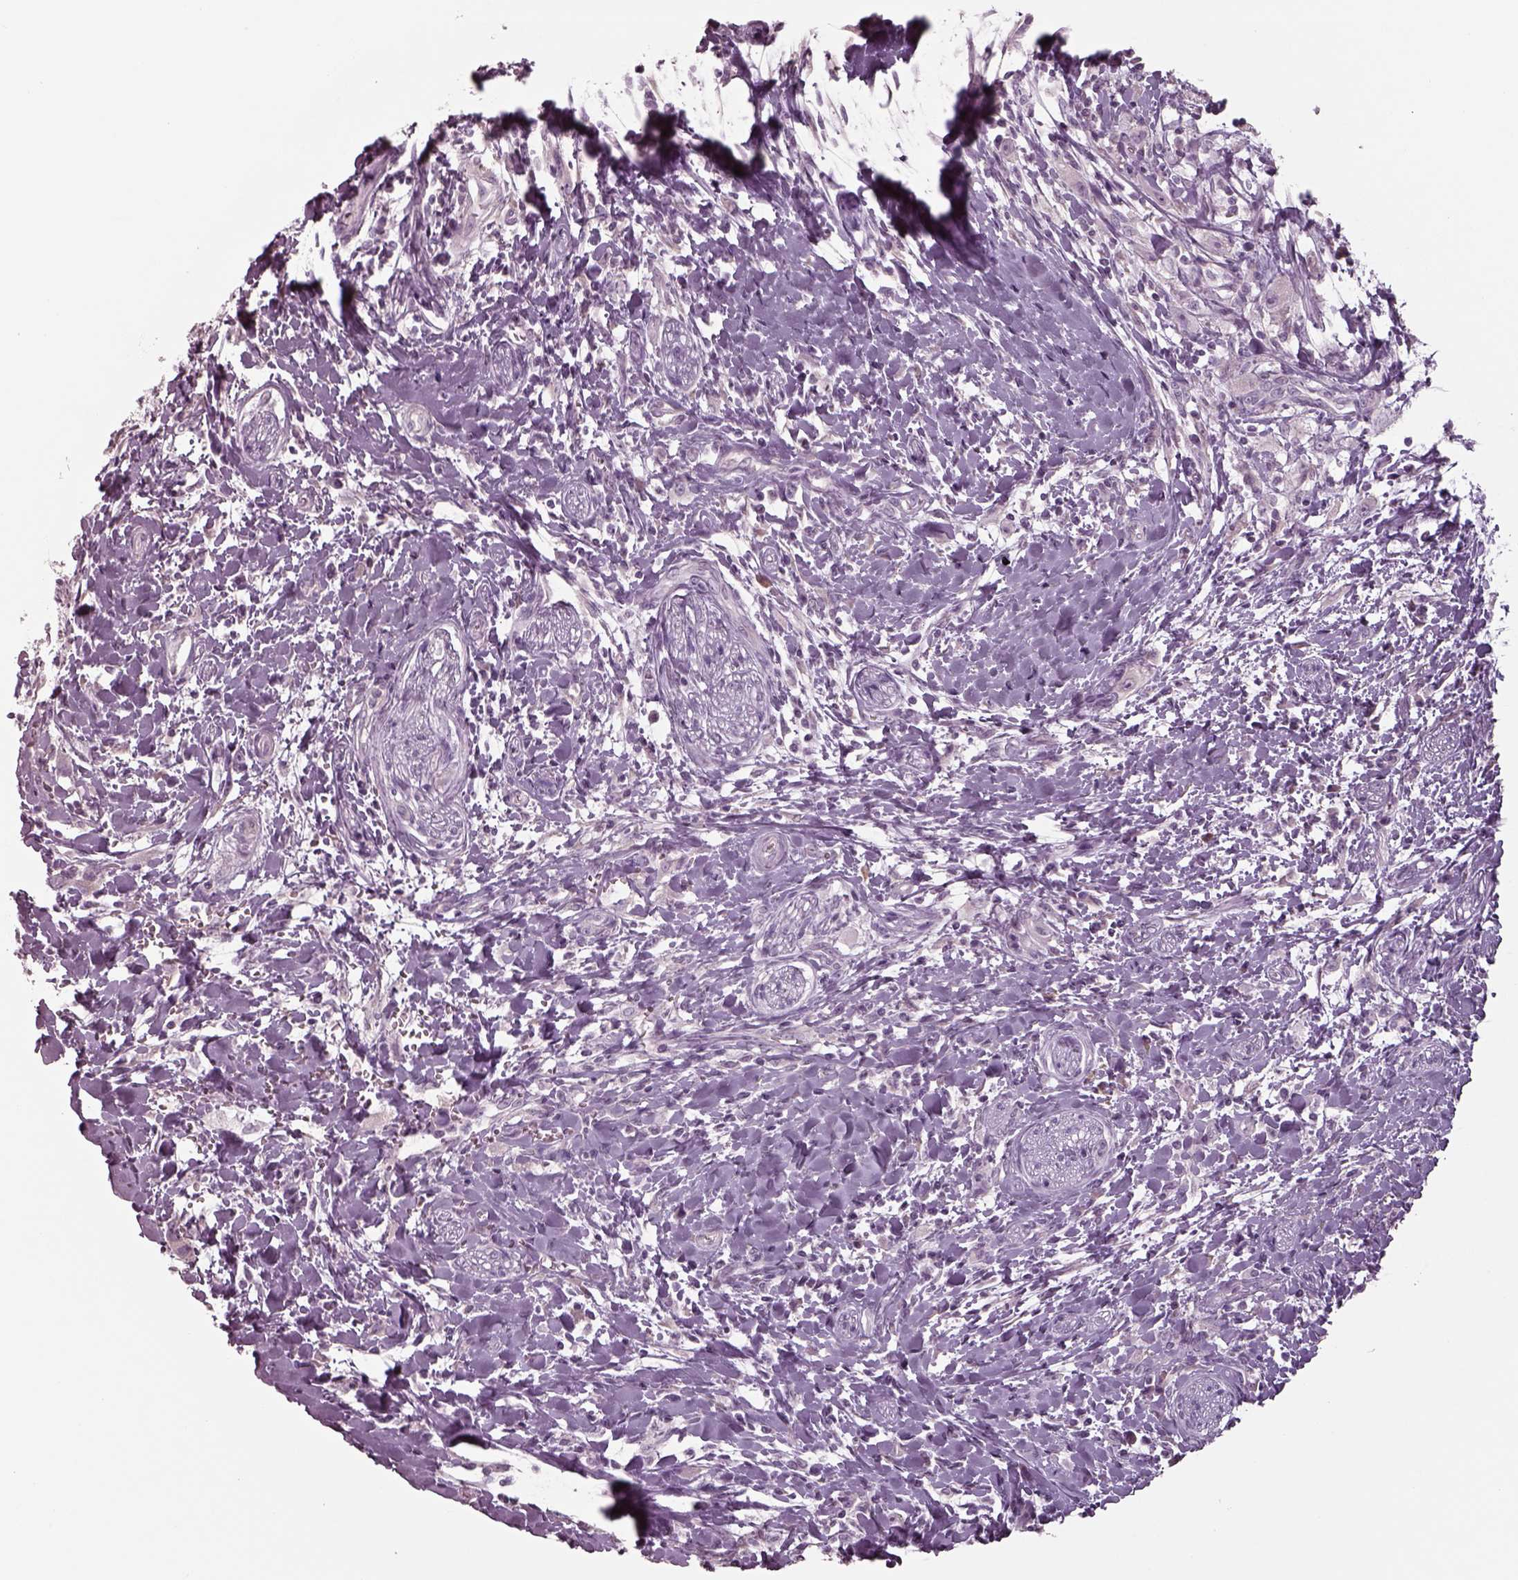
{"staining": {"intensity": "negative", "quantity": "none", "location": "none"}, "tissue": "head and neck cancer", "cell_type": "Tumor cells", "image_type": "cancer", "snomed": [{"axis": "morphology", "description": "Squamous cell carcinoma, NOS"}, {"axis": "morphology", "description": "Squamous cell carcinoma, metastatic, NOS"}, {"axis": "topography", "description": "Oral tissue"}, {"axis": "topography", "description": "Head-Neck"}], "caption": "Immunohistochemistry of human squamous cell carcinoma (head and neck) displays no positivity in tumor cells.", "gene": "SEPTIN14", "patient": {"sex": "female", "age": 85}}